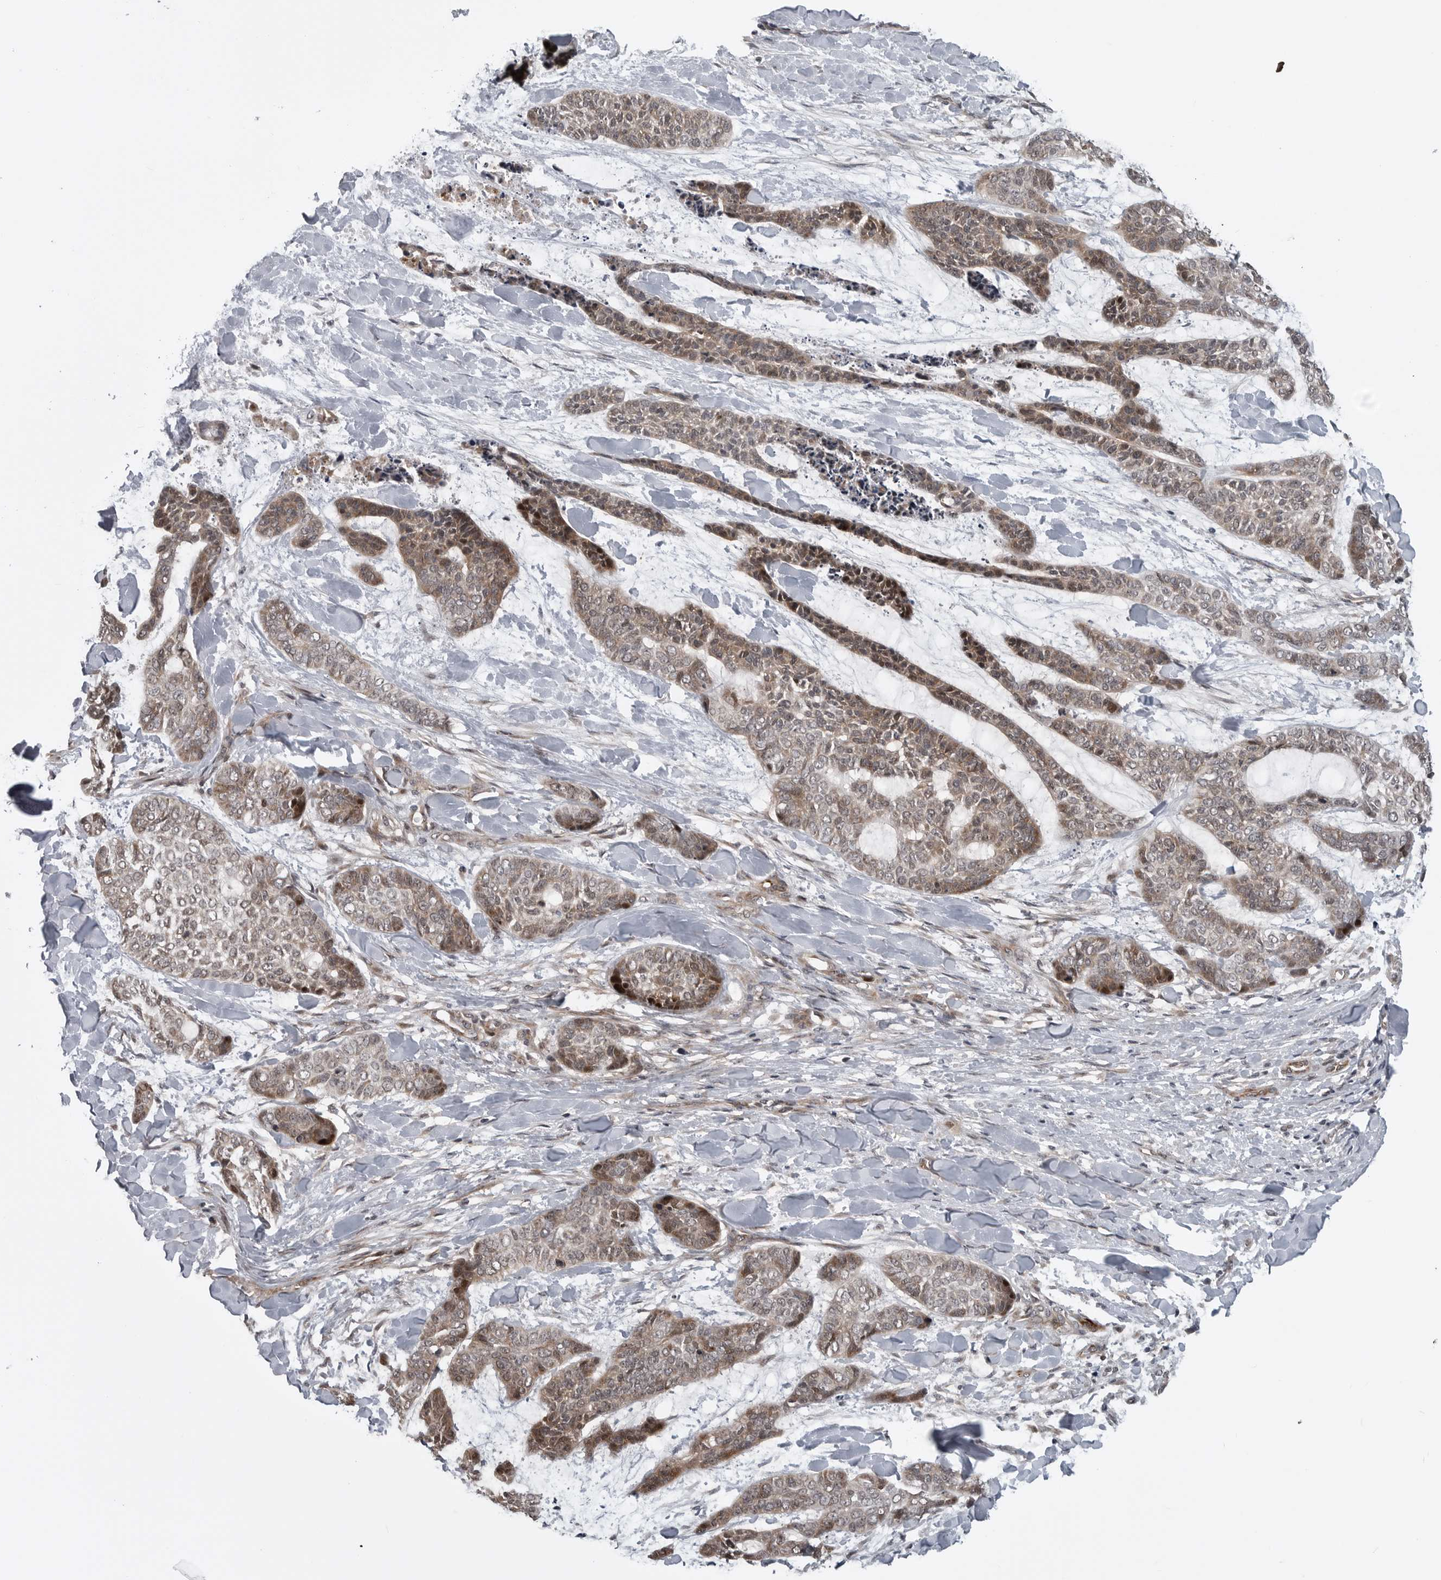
{"staining": {"intensity": "moderate", "quantity": ">75%", "location": "cytoplasmic/membranous"}, "tissue": "skin cancer", "cell_type": "Tumor cells", "image_type": "cancer", "snomed": [{"axis": "morphology", "description": "Basal cell carcinoma"}, {"axis": "topography", "description": "Skin"}], "caption": "Immunohistochemistry histopathology image of human basal cell carcinoma (skin) stained for a protein (brown), which demonstrates medium levels of moderate cytoplasmic/membranous expression in about >75% of tumor cells.", "gene": "FAAP100", "patient": {"sex": "female", "age": 64}}